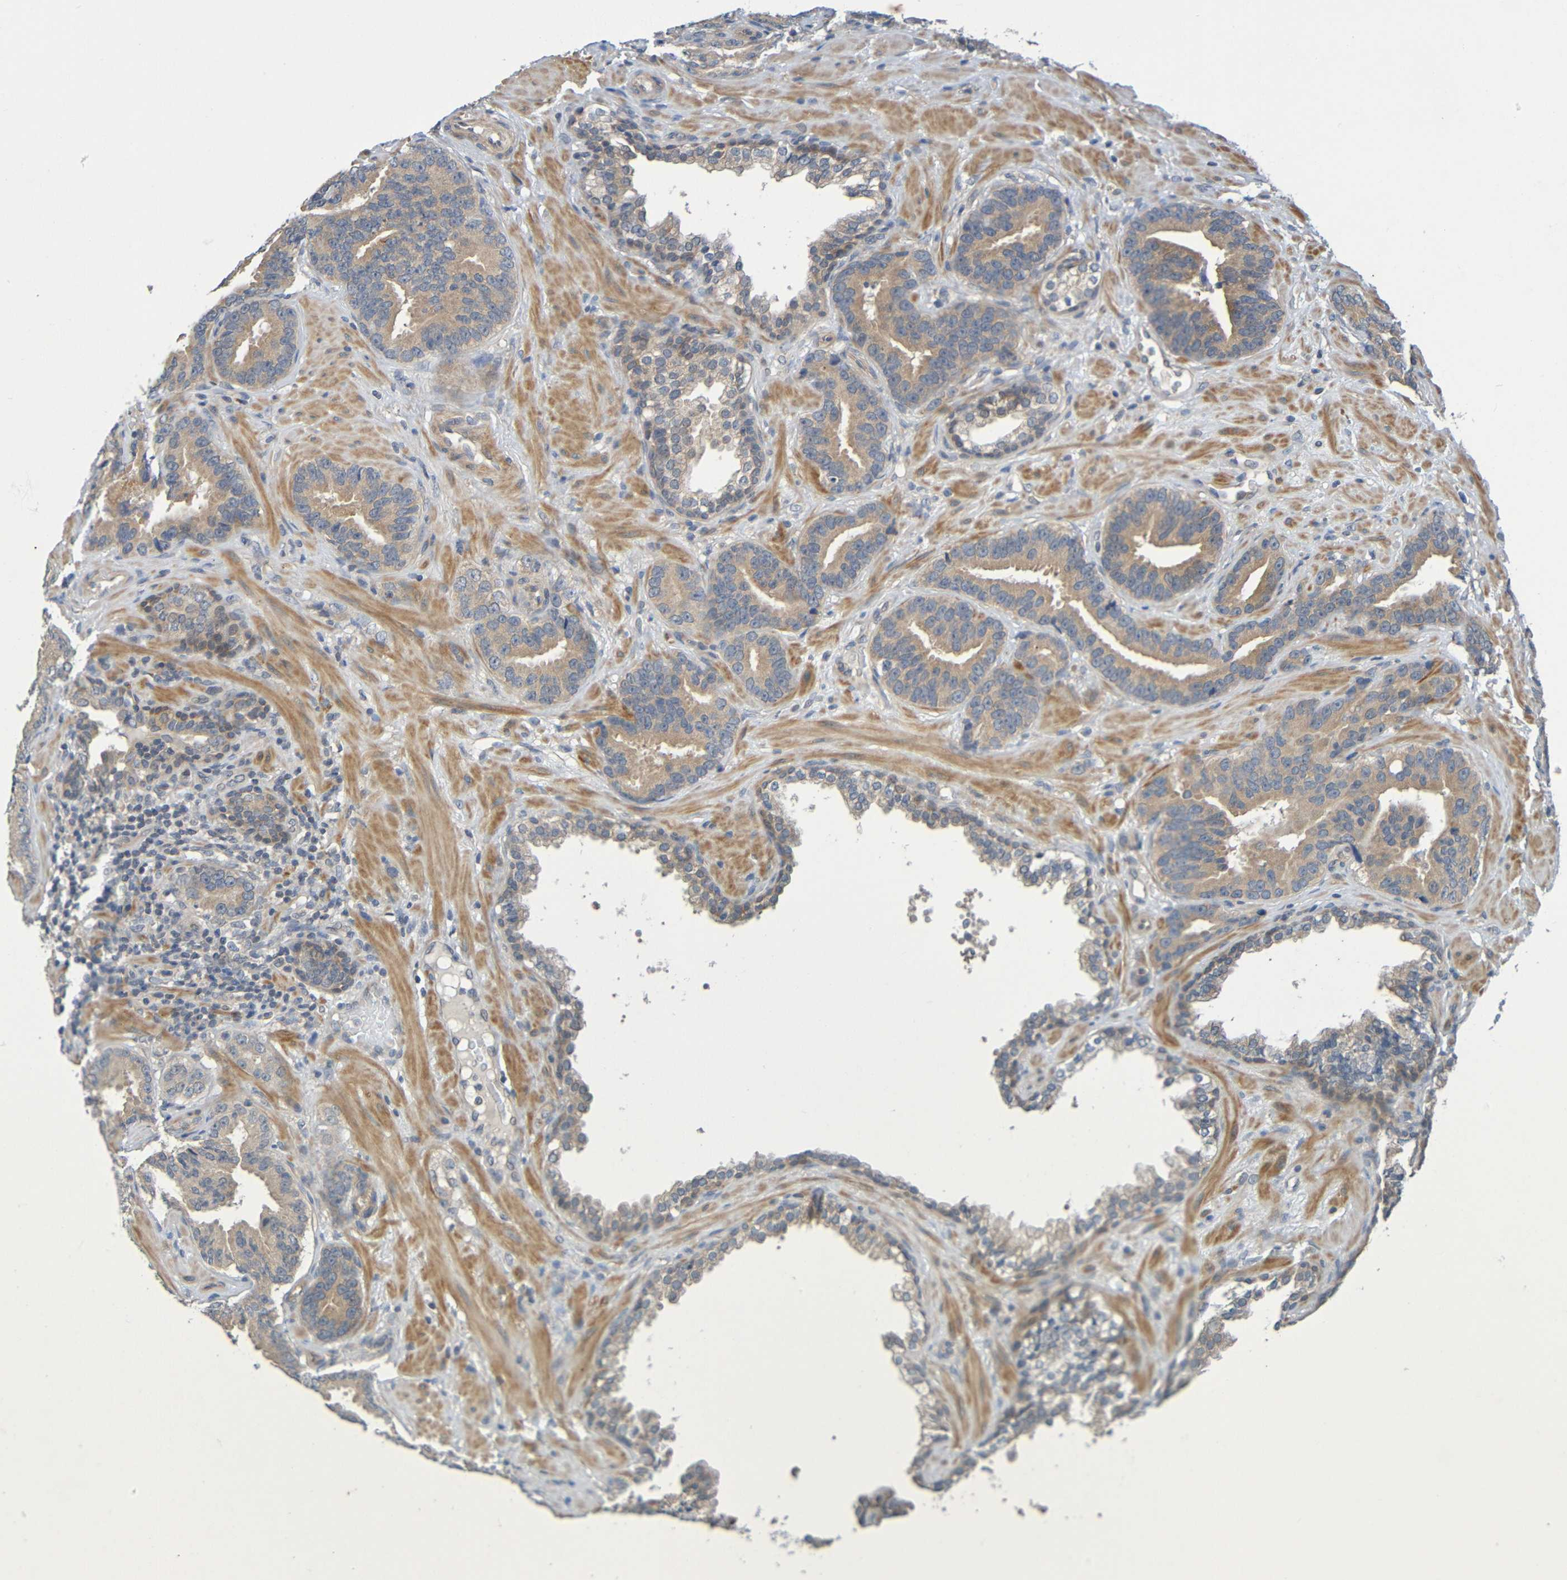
{"staining": {"intensity": "moderate", "quantity": ">75%", "location": "cytoplasmic/membranous"}, "tissue": "prostate cancer", "cell_type": "Tumor cells", "image_type": "cancer", "snomed": [{"axis": "morphology", "description": "Adenocarcinoma, Low grade"}, {"axis": "topography", "description": "Prostate"}], "caption": "Human prostate cancer stained for a protein (brown) displays moderate cytoplasmic/membranous positive expression in about >75% of tumor cells.", "gene": "CYP4F2", "patient": {"sex": "male", "age": 59}}